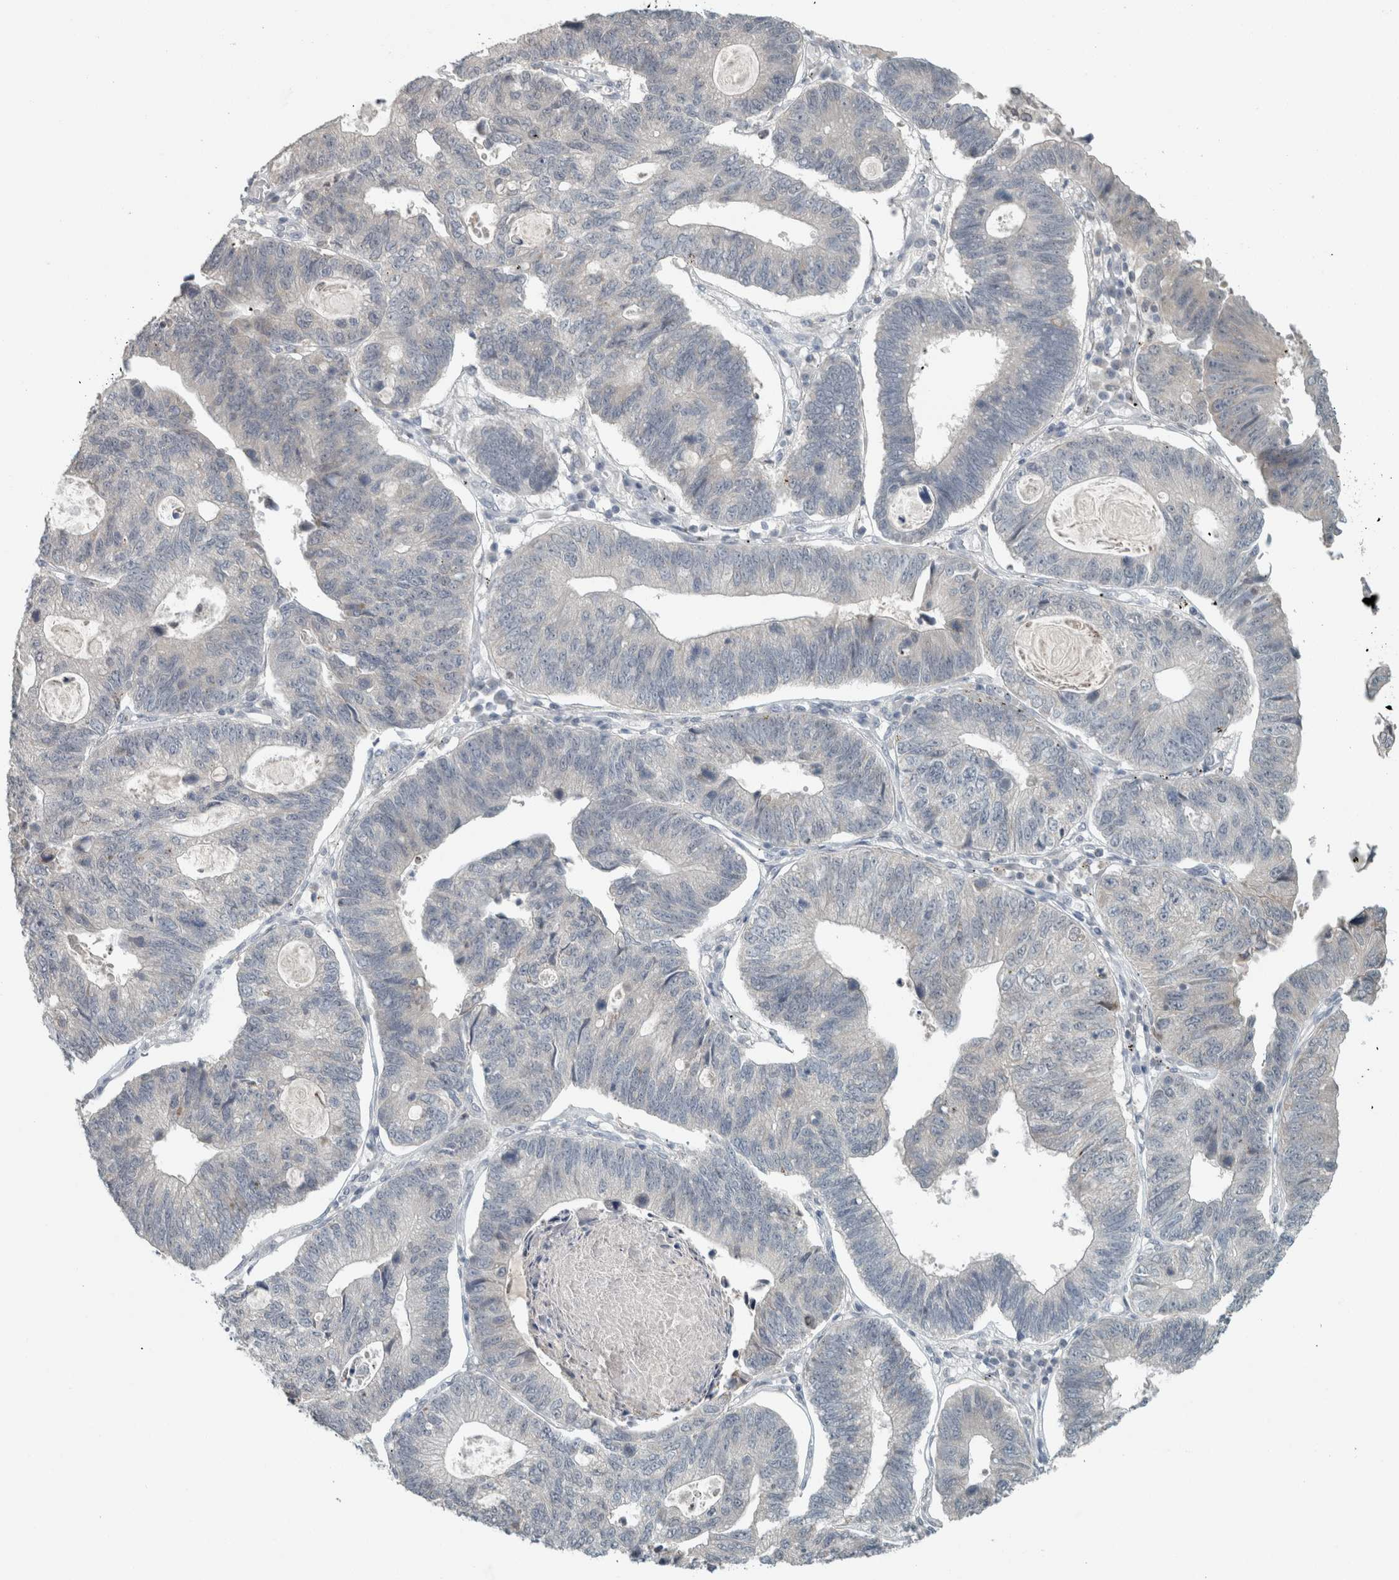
{"staining": {"intensity": "negative", "quantity": "none", "location": "none"}, "tissue": "stomach cancer", "cell_type": "Tumor cells", "image_type": "cancer", "snomed": [{"axis": "morphology", "description": "Adenocarcinoma, NOS"}, {"axis": "topography", "description": "Stomach"}], "caption": "Immunohistochemistry of human adenocarcinoma (stomach) reveals no expression in tumor cells.", "gene": "TRIT1", "patient": {"sex": "male", "age": 59}}